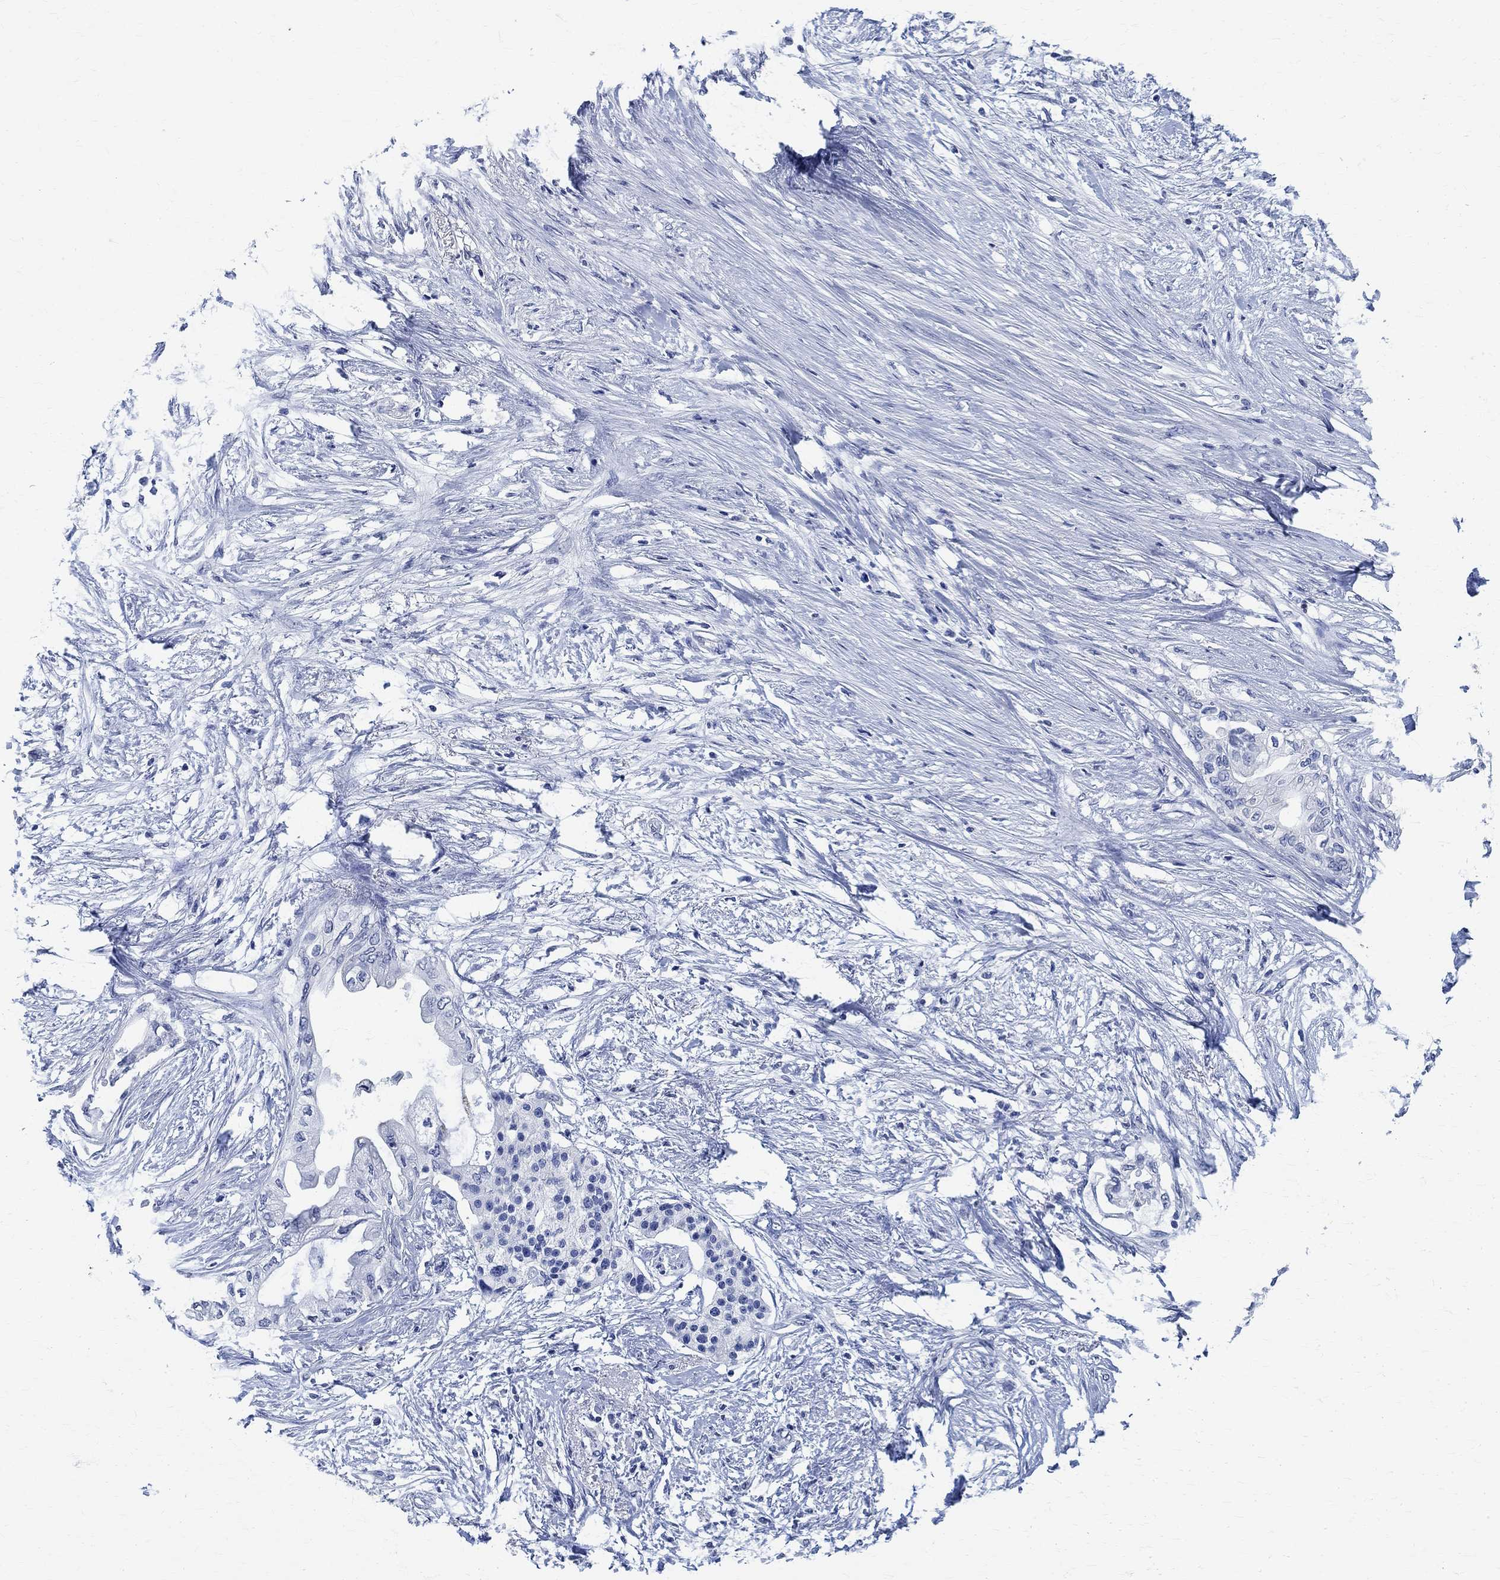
{"staining": {"intensity": "negative", "quantity": "none", "location": "none"}, "tissue": "pancreatic cancer", "cell_type": "Tumor cells", "image_type": "cancer", "snomed": [{"axis": "morphology", "description": "Normal tissue, NOS"}, {"axis": "morphology", "description": "Adenocarcinoma, NOS"}, {"axis": "topography", "description": "Pancreas"}, {"axis": "topography", "description": "Duodenum"}], "caption": "The micrograph shows no staining of tumor cells in adenocarcinoma (pancreatic).", "gene": "TMEM221", "patient": {"sex": "female", "age": 60}}